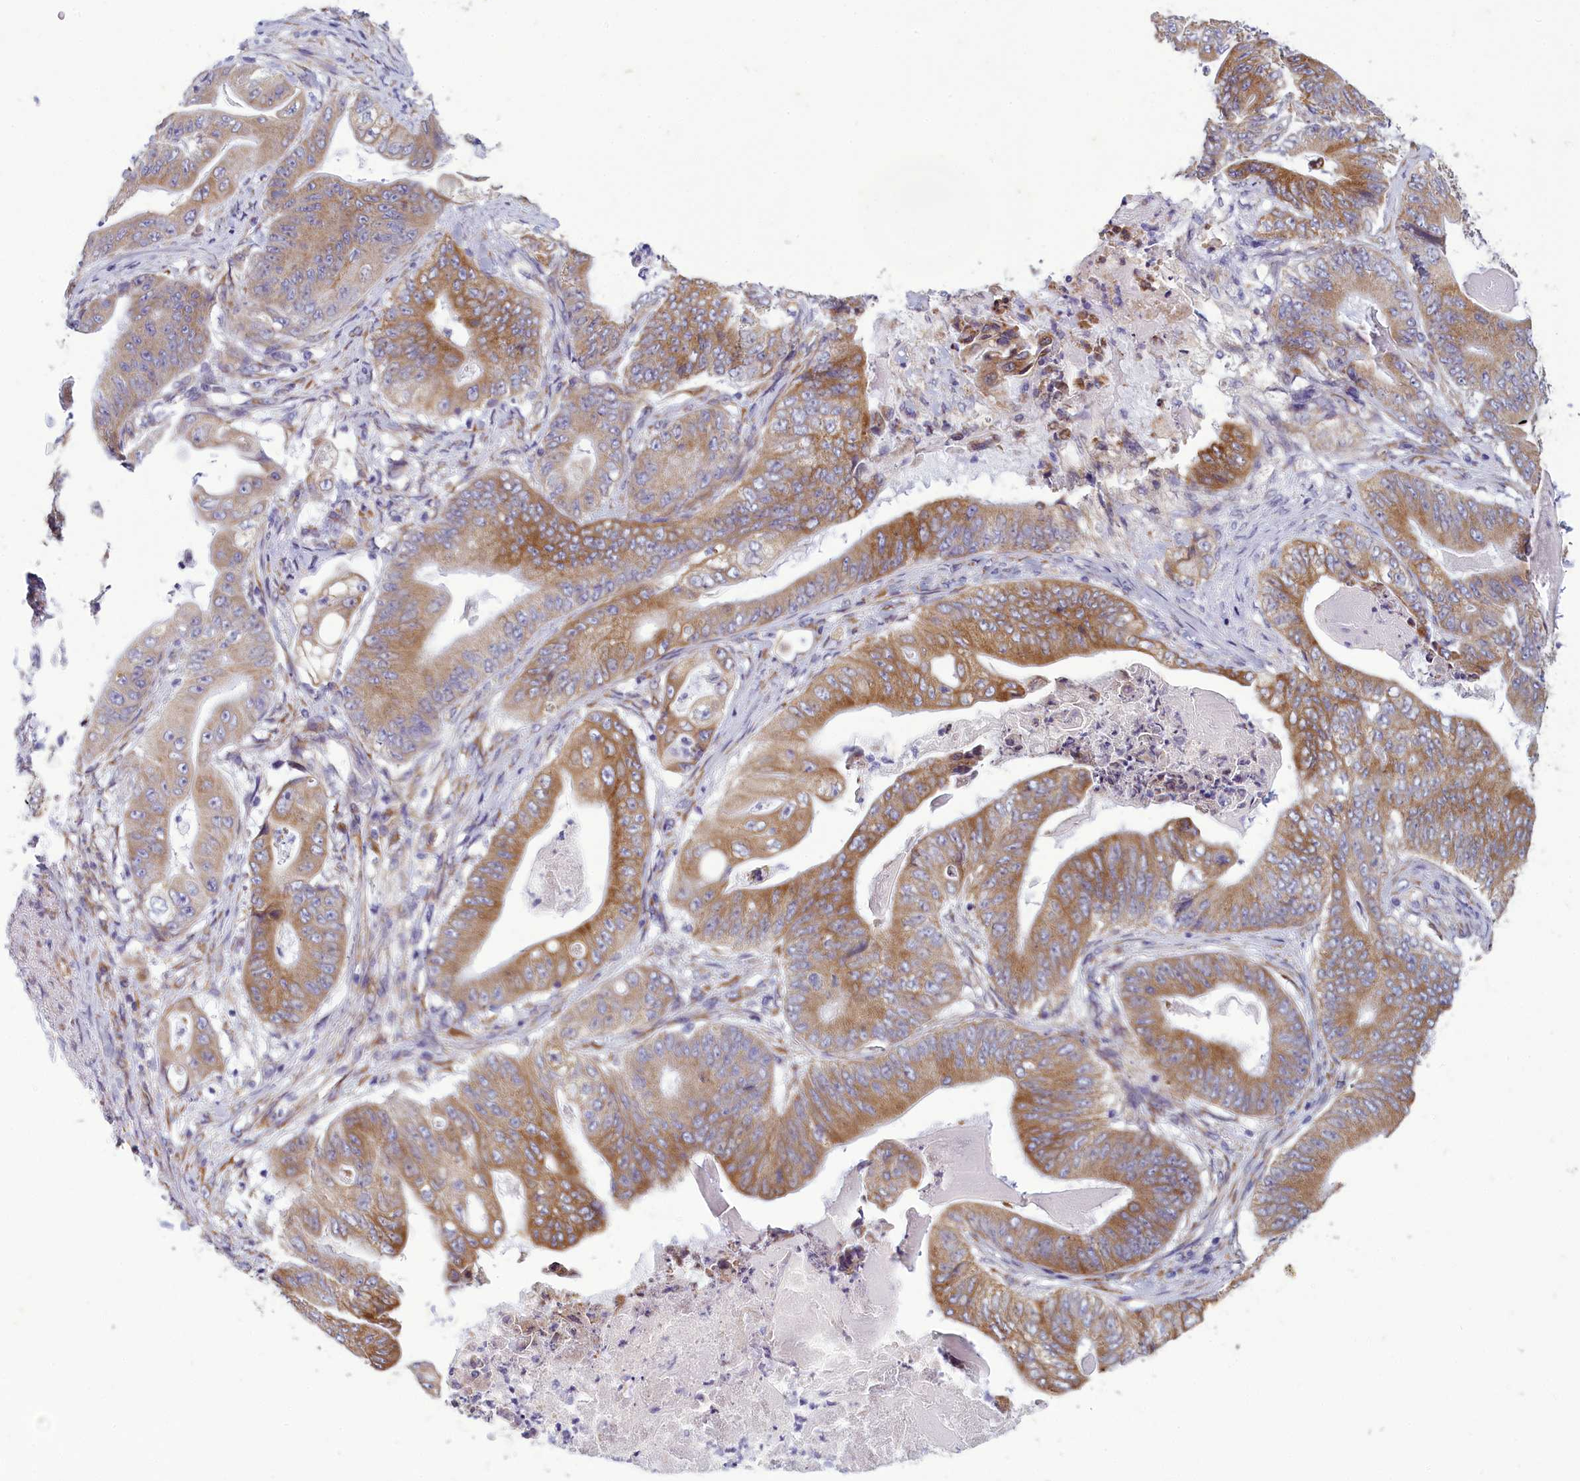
{"staining": {"intensity": "moderate", "quantity": ">75%", "location": "cytoplasmic/membranous"}, "tissue": "stomach cancer", "cell_type": "Tumor cells", "image_type": "cancer", "snomed": [{"axis": "morphology", "description": "Adenocarcinoma, NOS"}, {"axis": "topography", "description": "Stomach"}], "caption": "Stomach adenocarcinoma stained with a protein marker shows moderate staining in tumor cells.", "gene": "CENATAC", "patient": {"sex": "female", "age": 73}}